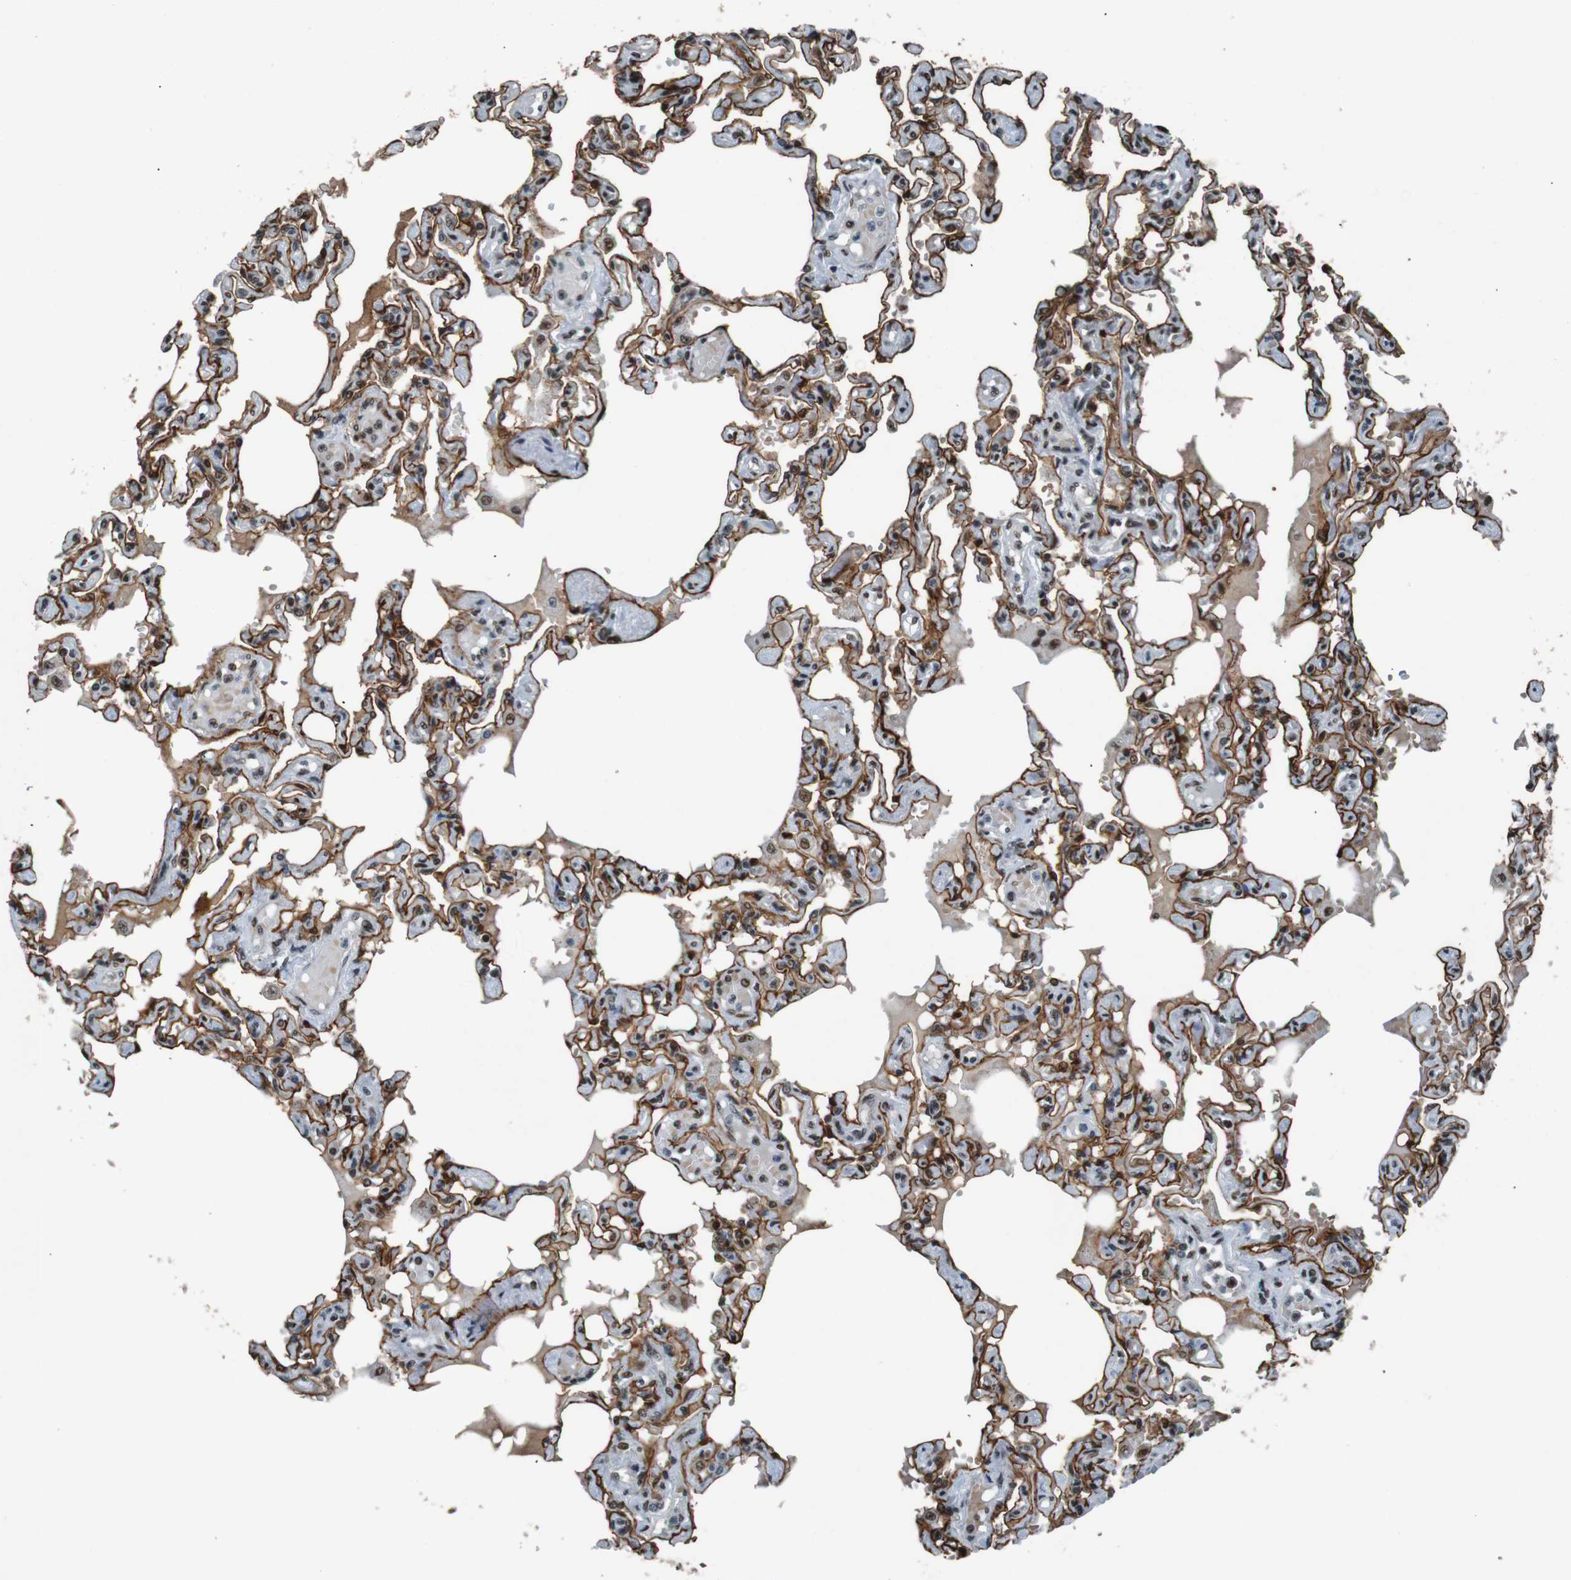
{"staining": {"intensity": "strong", "quantity": ">75%", "location": "cytoplasmic/membranous,nuclear"}, "tissue": "lung", "cell_type": "Alveolar cells", "image_type": "normal", "snomed": [{"axis": "morphology", "description": "Normal tissue, NOS"}, {"axis": "topography", "description": "Lung"}], "caption": "Human lung stained with a protein marker demonstrates strong staining in alveolar cells.", "gene": "HEXIM1", "patient": {"sex": "male", "age": 21}}